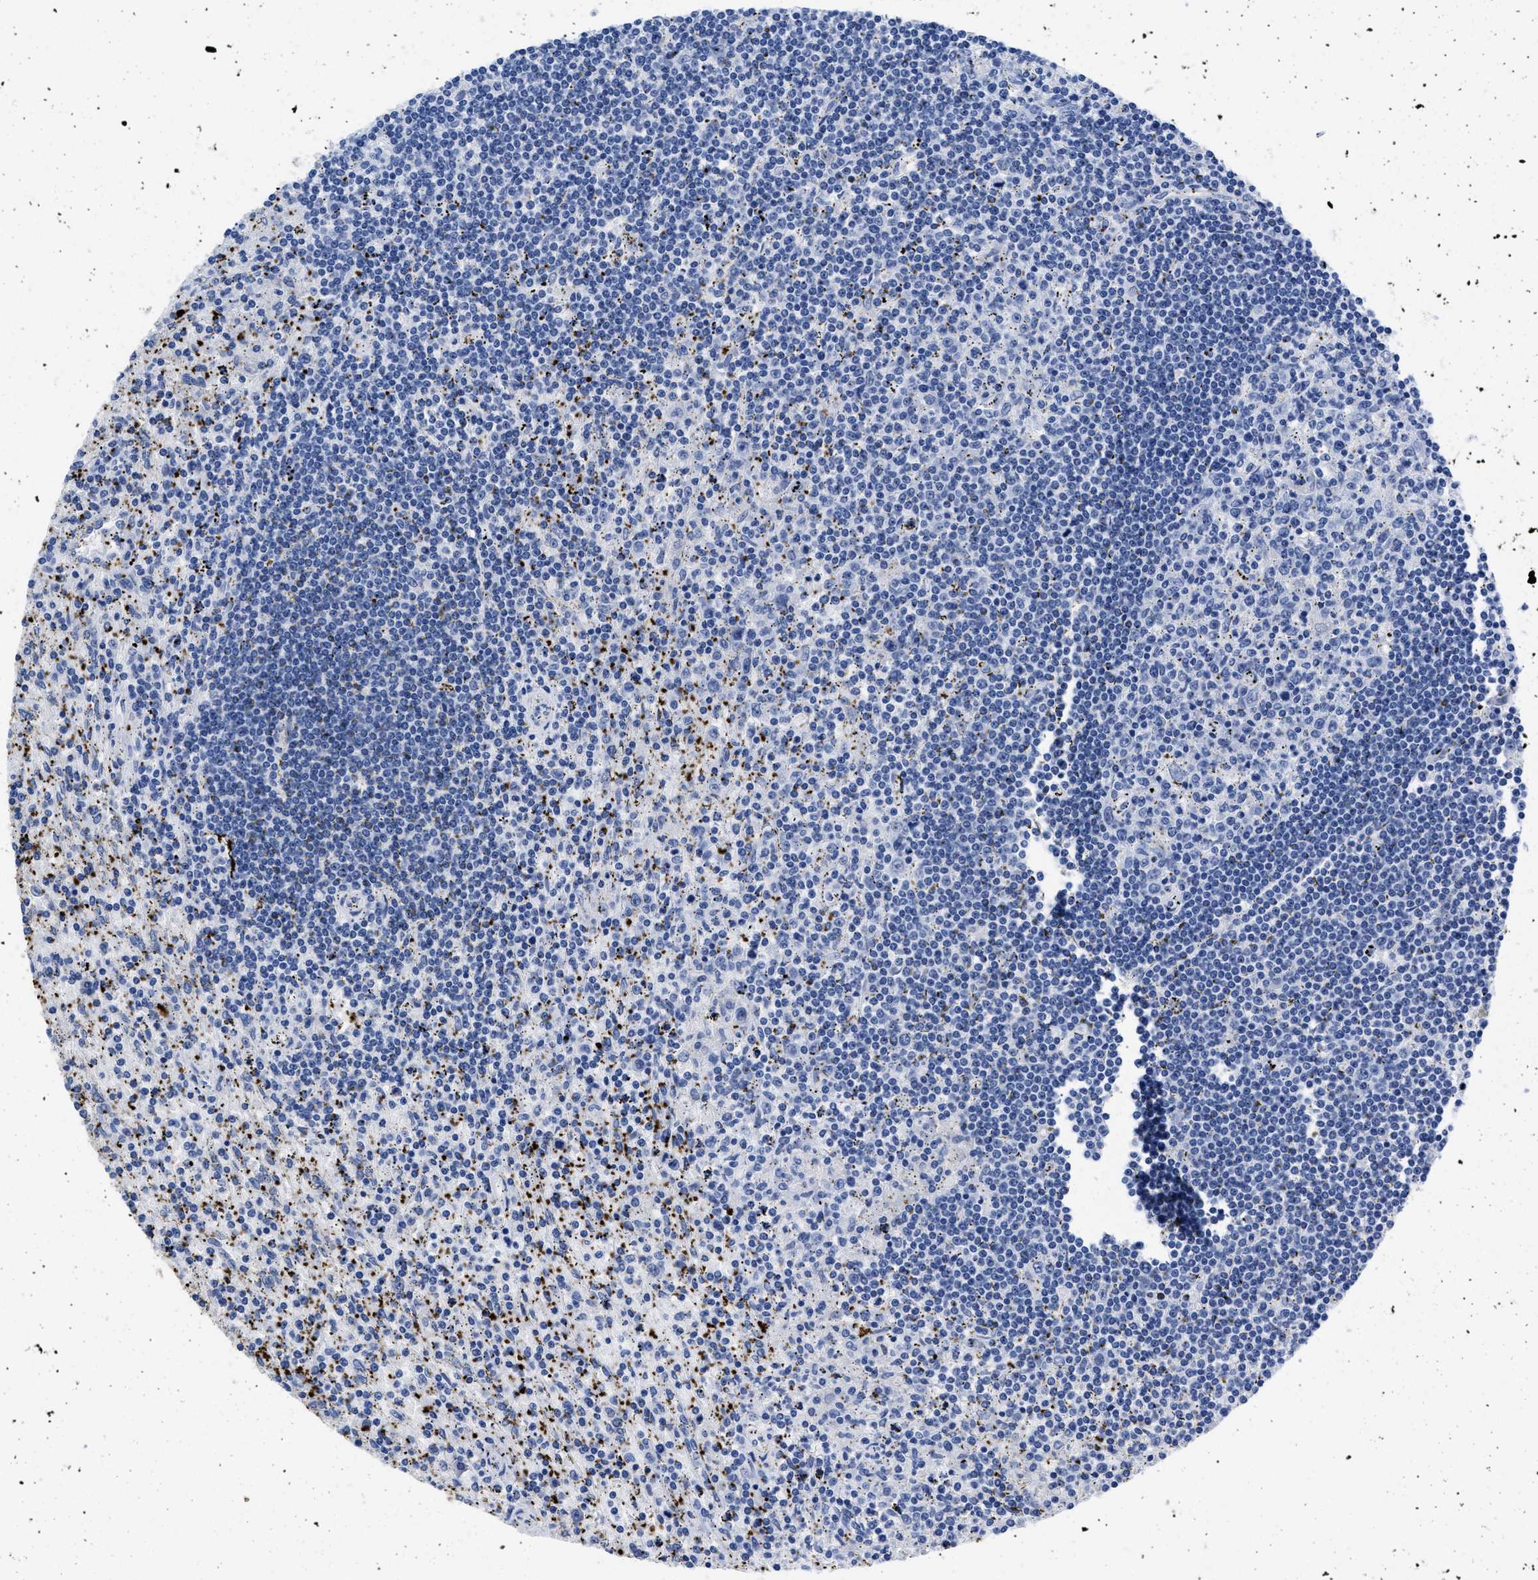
{"staining": {"intensity": "negative", "quantity": "none", "location": "none"}, "tissue": "lymphoma", "cell_type": "Tumor cells", "image_type": "cancer", "snomed": [{"axis": "morphology", "description": "Malignant lymphoma, non-Hodgkin's type, Low grade"}, {"axis": "topography", "description": "Spleen"}], "caption": "The micrograph shows no staining of tumor cells in lymphoma.", "gene": "TREML1", "patient": {"sex": "male", "age": 76}}